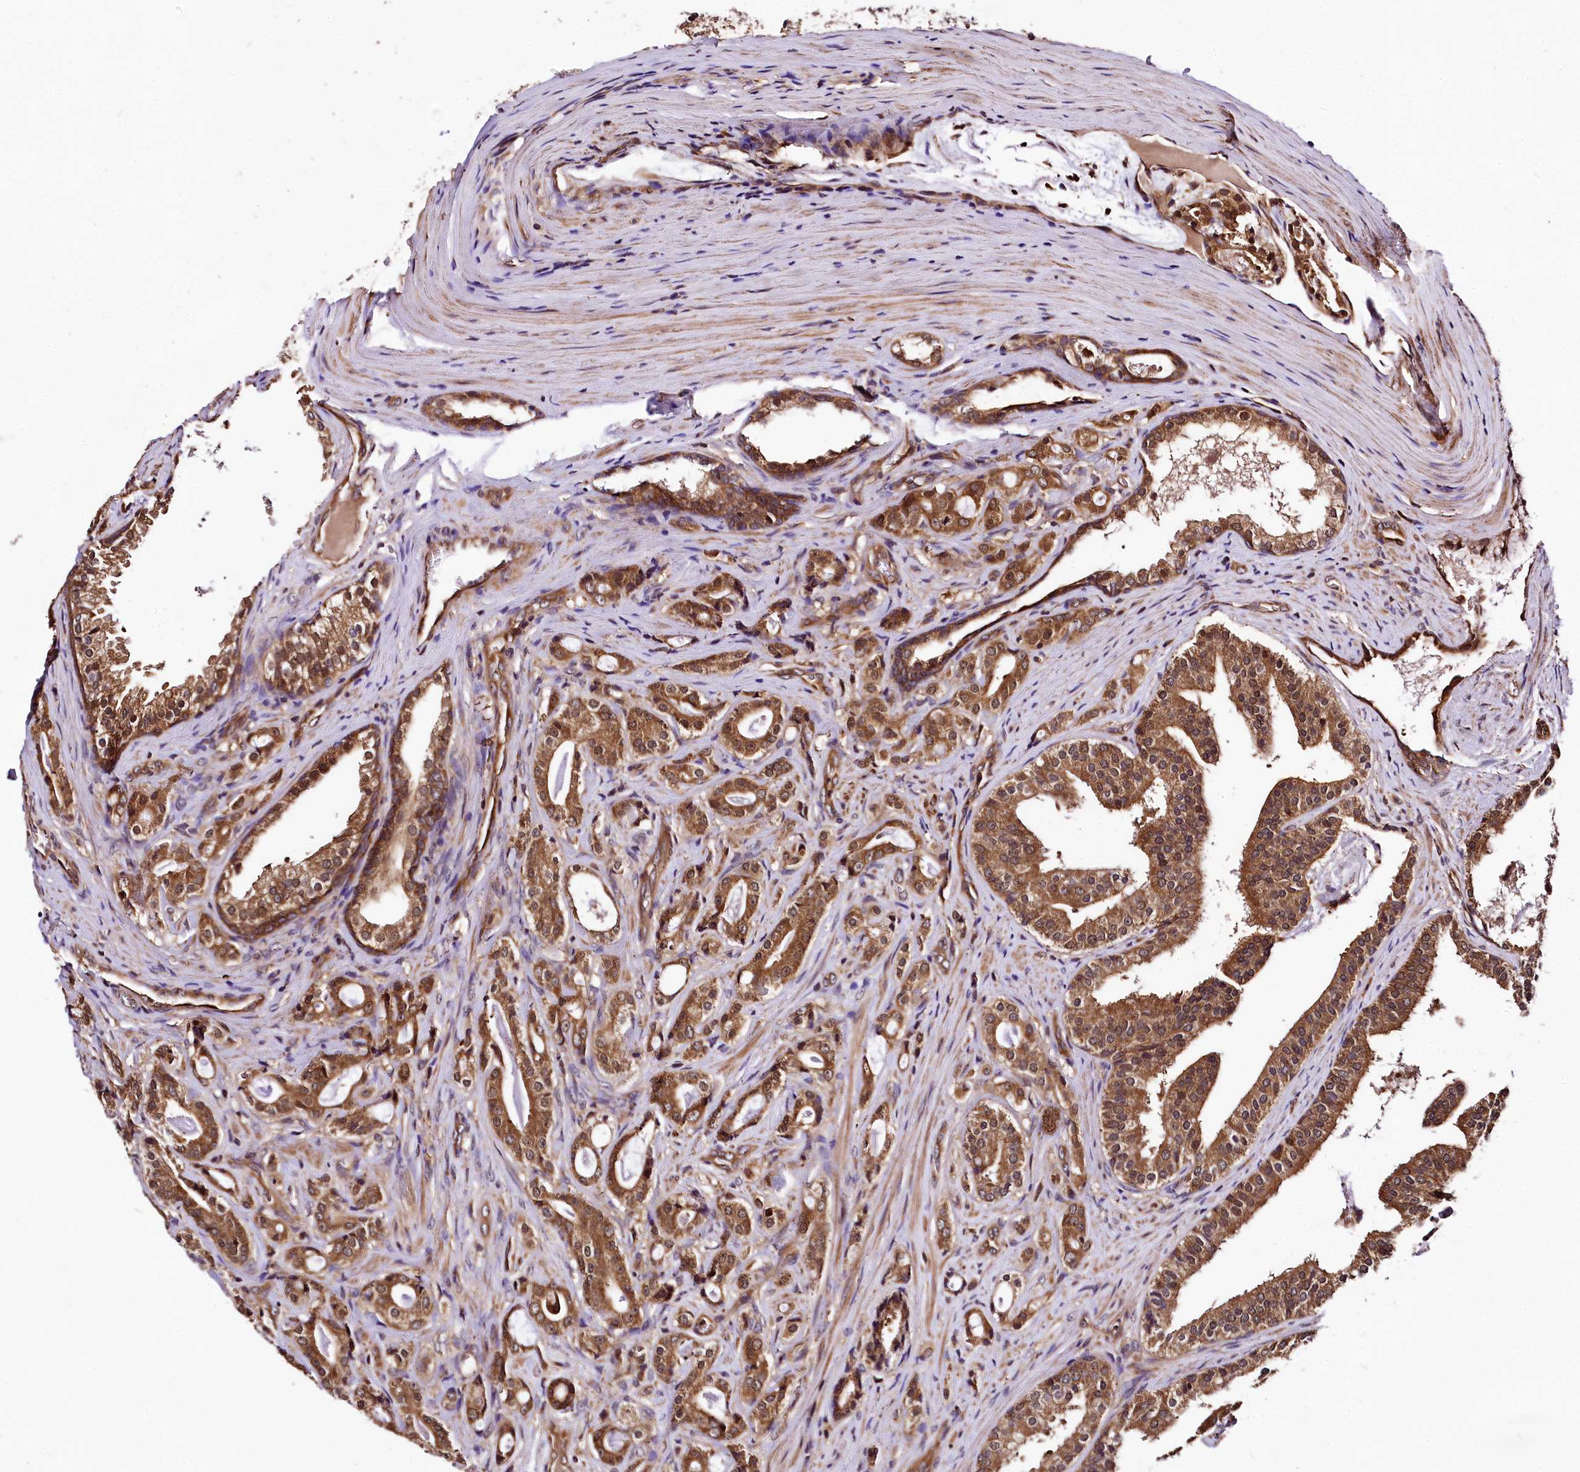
{"staining": {"intensity": "moderate", "quantity": ">75%", "location": "cytoplasmic/membranous,nuclear"}, "tissue": "prostate cancer", "cell_type": "Tumor cells", "image_type": "cancer", "snomed": [{"axis": "morphology", "description": "Adenocarcinoma, High grade"}, {"axis": "topography", "description": "Prostate"}], "caption": "DAB (3,3'-diaminobenzidine) immunohistochemical staining of human prostate cancer shows moderate cytoplasmic/membranous and nuclear protein expression in approximately >75% of tumor cells.", "gene": "LRSAM1", "patient": {"sex": "male", "age": 63}}